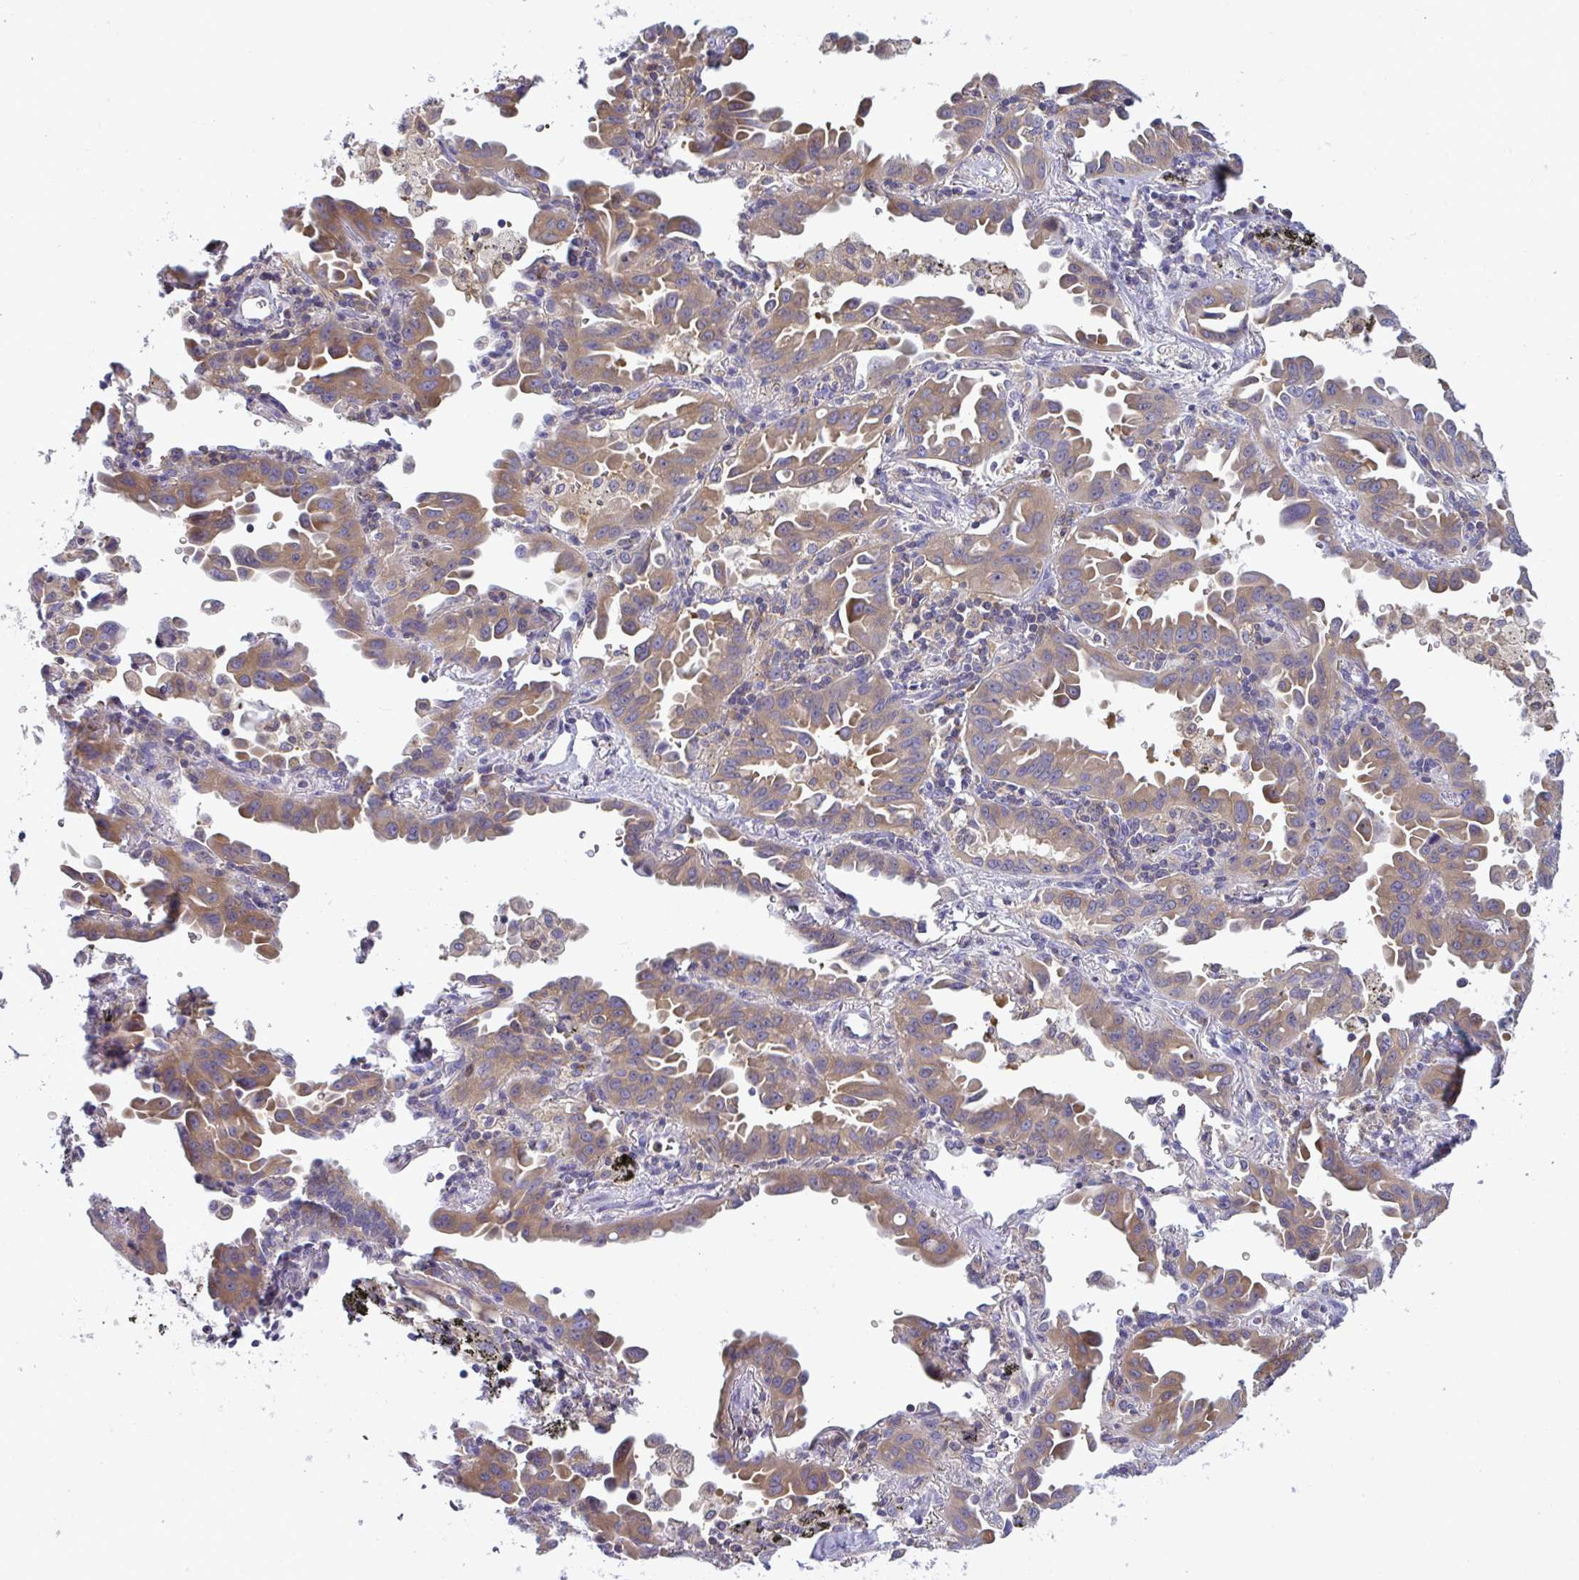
{"staining": {"intensity": "moderate", "quantity": ">75%", "location": "cytoplasmic/membranous"}, "tissue": "lung cancer", "cell_type": "Tumor cells", "image_type": "cancer", "snomed": [{"axis": "morphology", "description": "Adenocarcinoma, NOS"}, {"axis": "topography", "description": "Lung"}], "caption": "IHC (DAB) staining of human lung adenocarcinoma reveals moderate cytoplasmic/membranous protein positivity in about >75% of tumor cells.", "gene": "SLC30A6", "patient": {"sex": "male", "age": 68}}